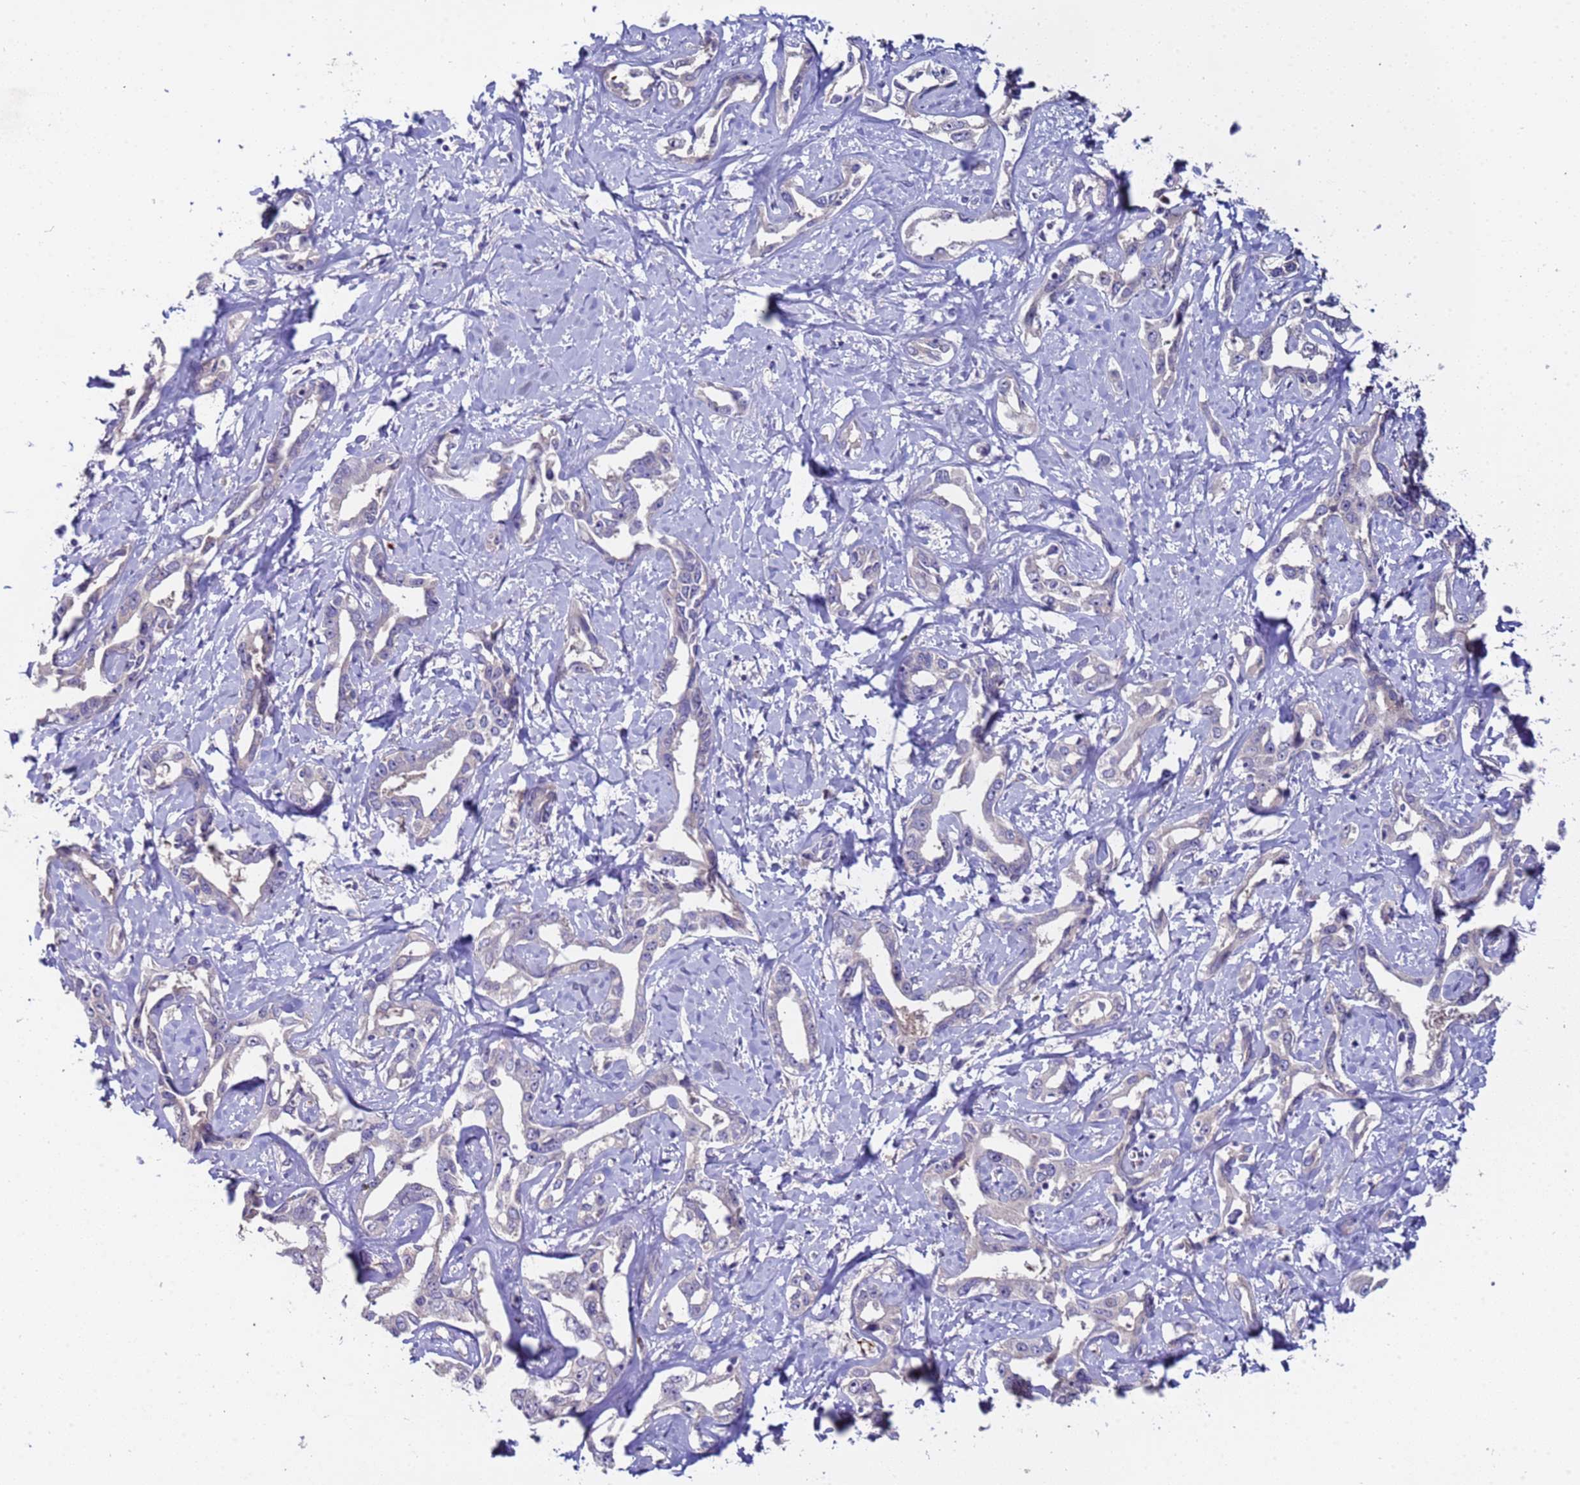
{"staining": {"intensity": "negative", "quantity": "none", "location": "none"}, "tissue": "liver cancer", "cell_type": "Tumor cells", "image_type": "cancer", "snomed": [{"axis": "morphology", "description": "Cholangiocarcinoma"}, {"axis": "topography", "description": "Liver"}], "caption": "The image exhibits no significant staining in tumor cells of liver cancer.", "gene": "ZNF248", "patient": {"sex": "male", "age": 59}}